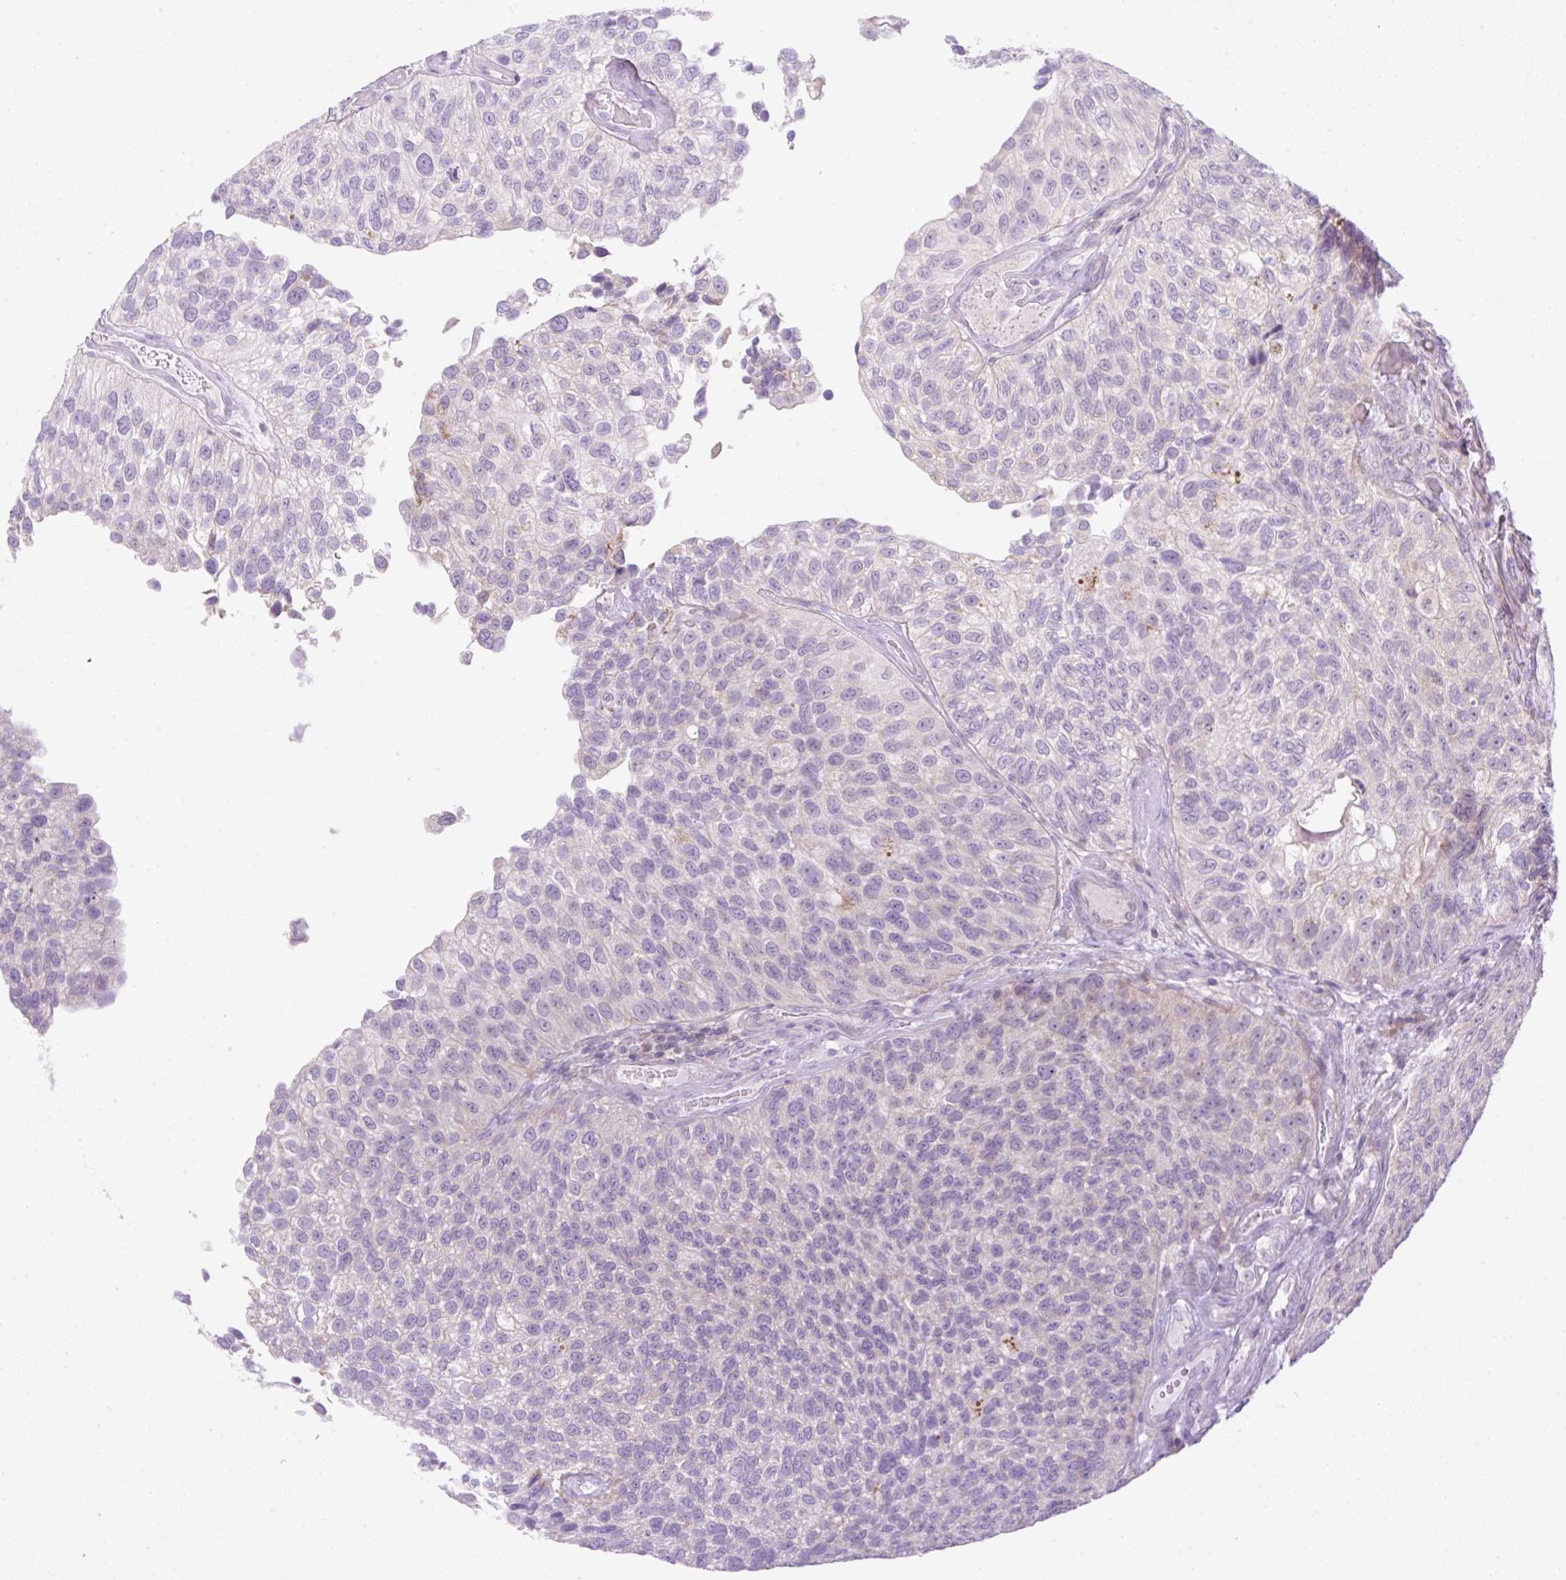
{"staining": {"intensity": "negative", "quantity": "none", "location": "none"}, "tissue": "urothelial cancer", "cell_type": "Tumor cells", "image_type": "cancer", "snomed": [{"axis": "morphology", "description": "Urothelial carcinoma, NOS"}, {"axis": "topography", "description": "Urinary bladder"}], "caption": "The IHC micrograph has no significant positivity in tumor cells of transitional cell carcinoma tissue. Nuclei are stained in blue.", "gene": "VPS25", "patient": {"sex": "male", "age": 87}}